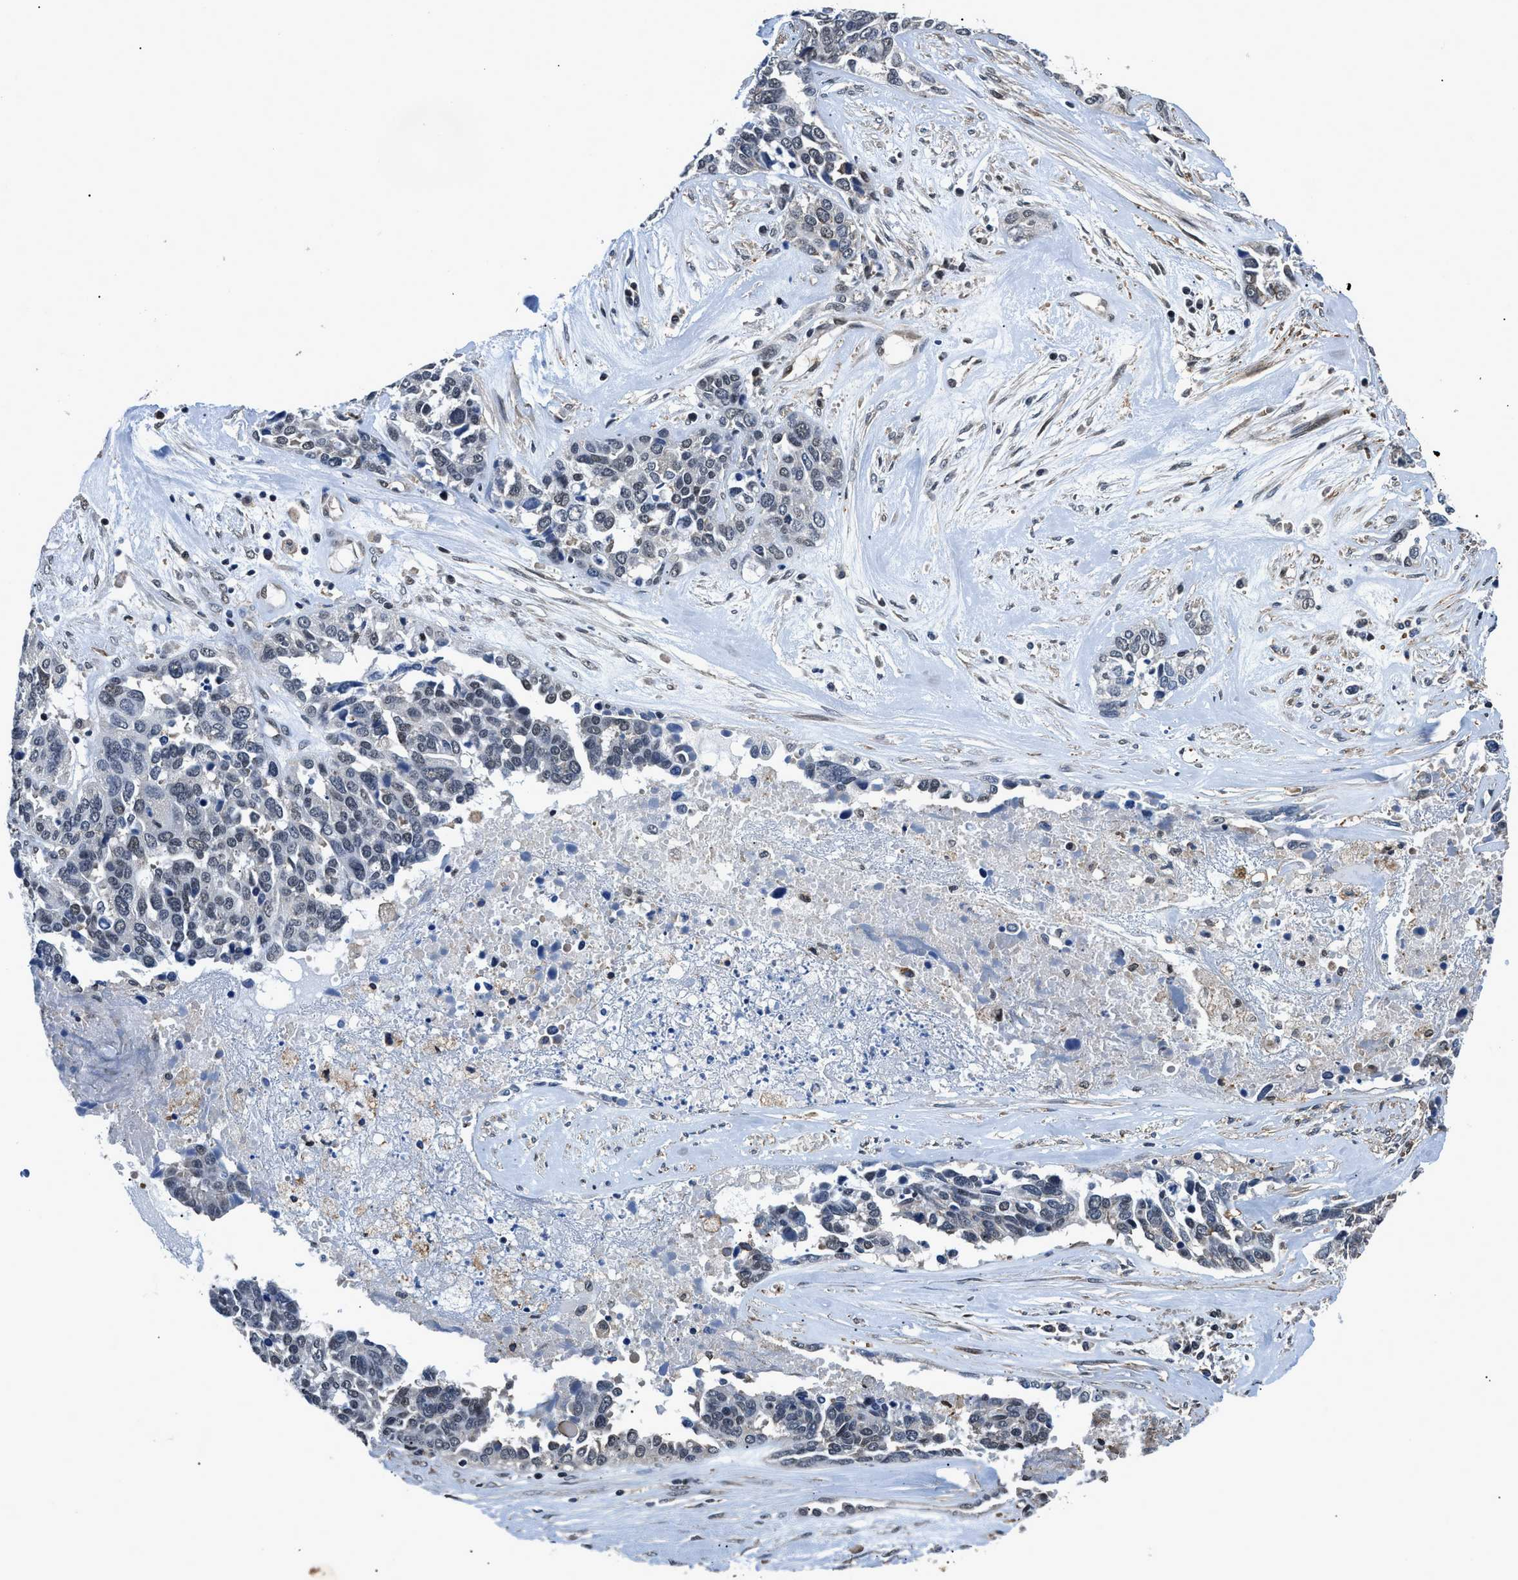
{"staining": {"intensity": "moderate", "quantity": "<25%", "location": "nuclear"}, "tissue": "ovarian cancer", "cell_type": "Tumor cells", "image_type": "cancer", "snomed": [{"axis": "morphology", "description": "Cystadenocarcinoma, serous, NOS"}, {"axis": "topography", "description": "Ovary"}], "caption": "DAB immunohistochemical staining of human serous cystadenocarcinoma (ovarian) reveals moderate nuclear protein staining in about <25% of tumor cells.", "gene": "HNRNPH2", "patient": {"sex": "female", "age": 44}}